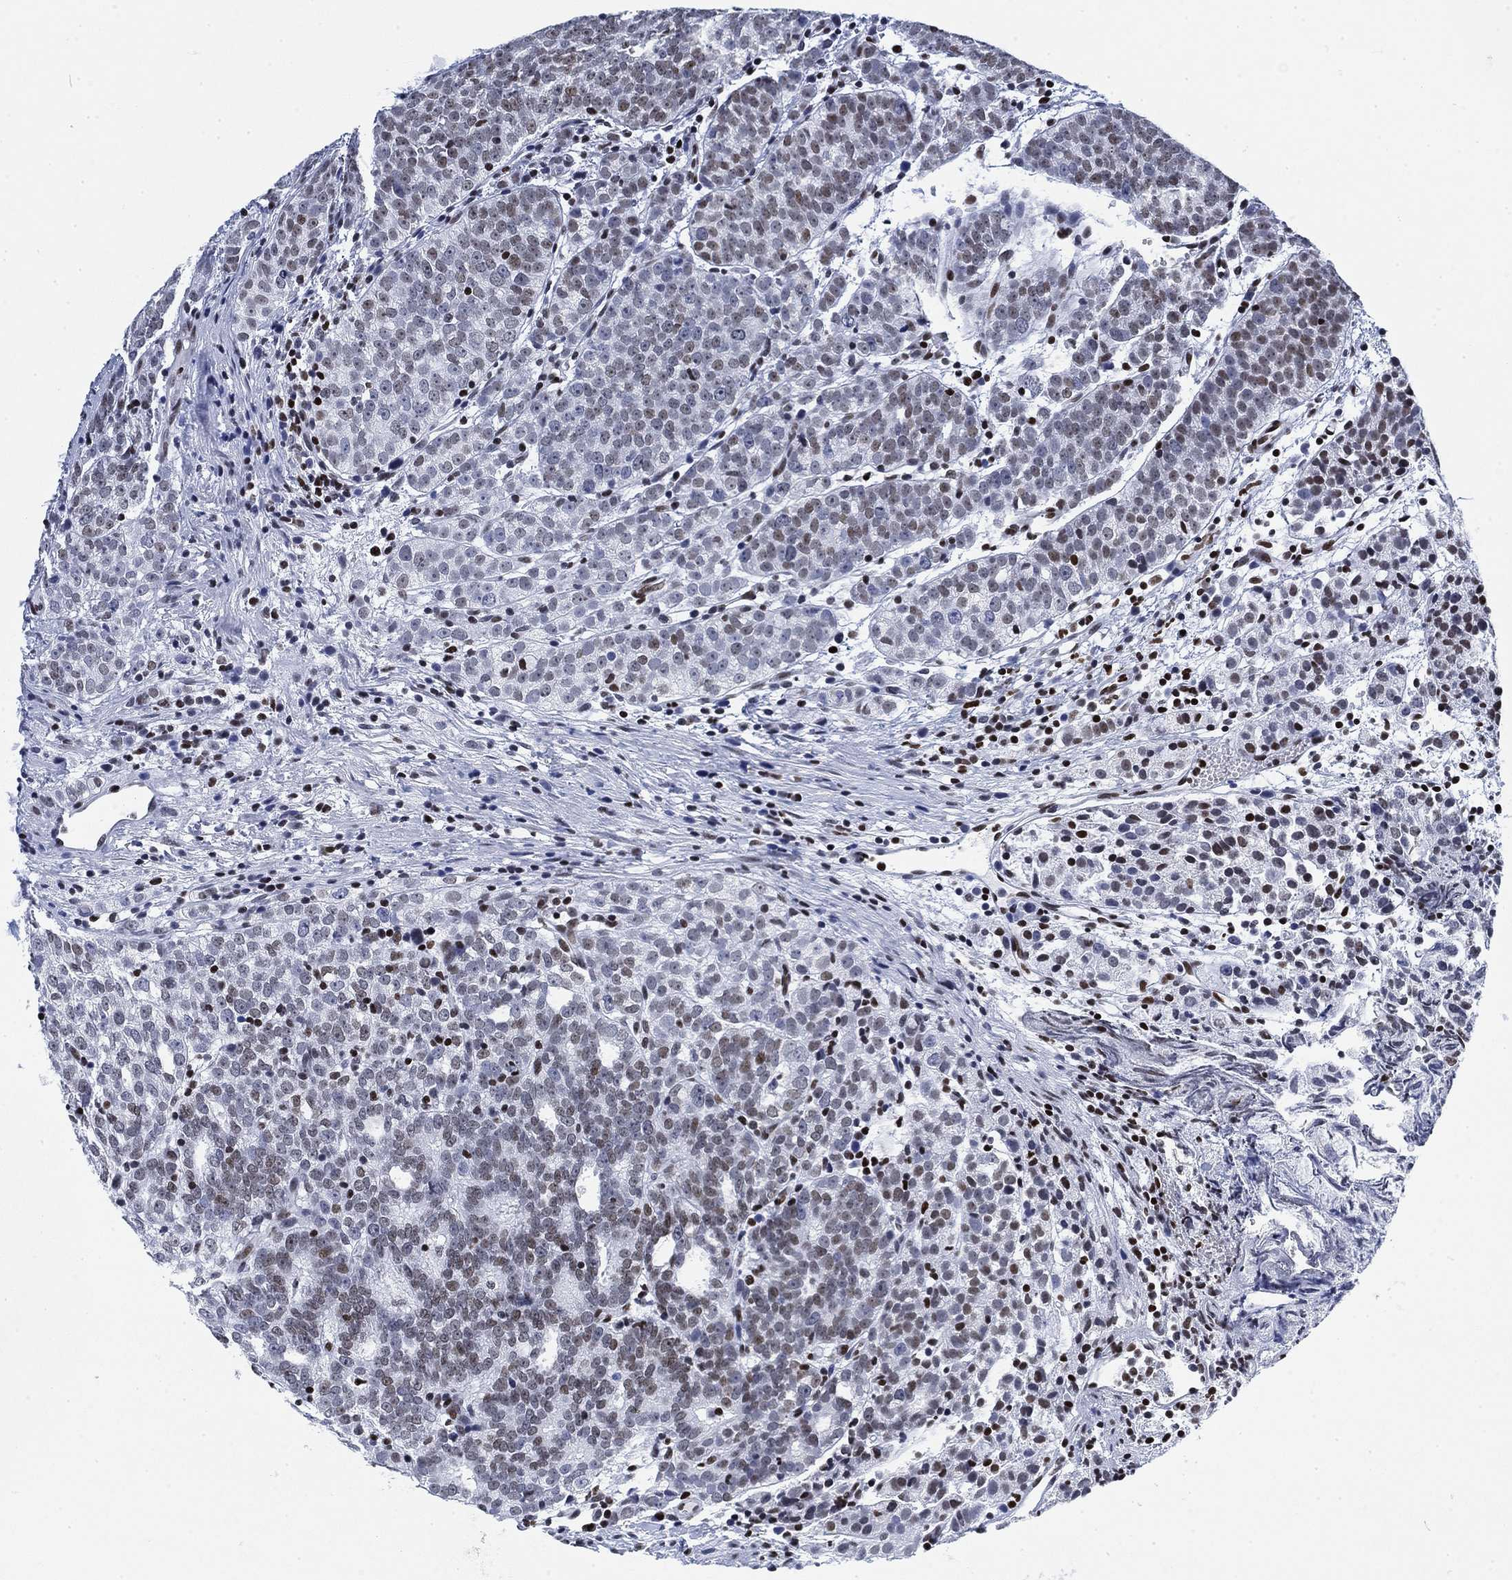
{"staining": {"intensity": "weak", "quantity": "<25%", "location": "nuclear"}, "tissue": "prostate cancer", "cell_type": "Tumor cells", "image_type": "cancer", "snomed": [{"axis": "morphology", "description": "Adenocarcinoma, High grade"}, {"axis": "topography", "description": "Prostate"}], "caption": "The immunohistochemistry image has no significant staining in tumor cells of prostate cancer tissue. (DAB (3,3'-diaminobenzidine) immunohistochemistry, high magnification).", "gene": "H1-10", "patient": {"sex": "male", "age": 53}}